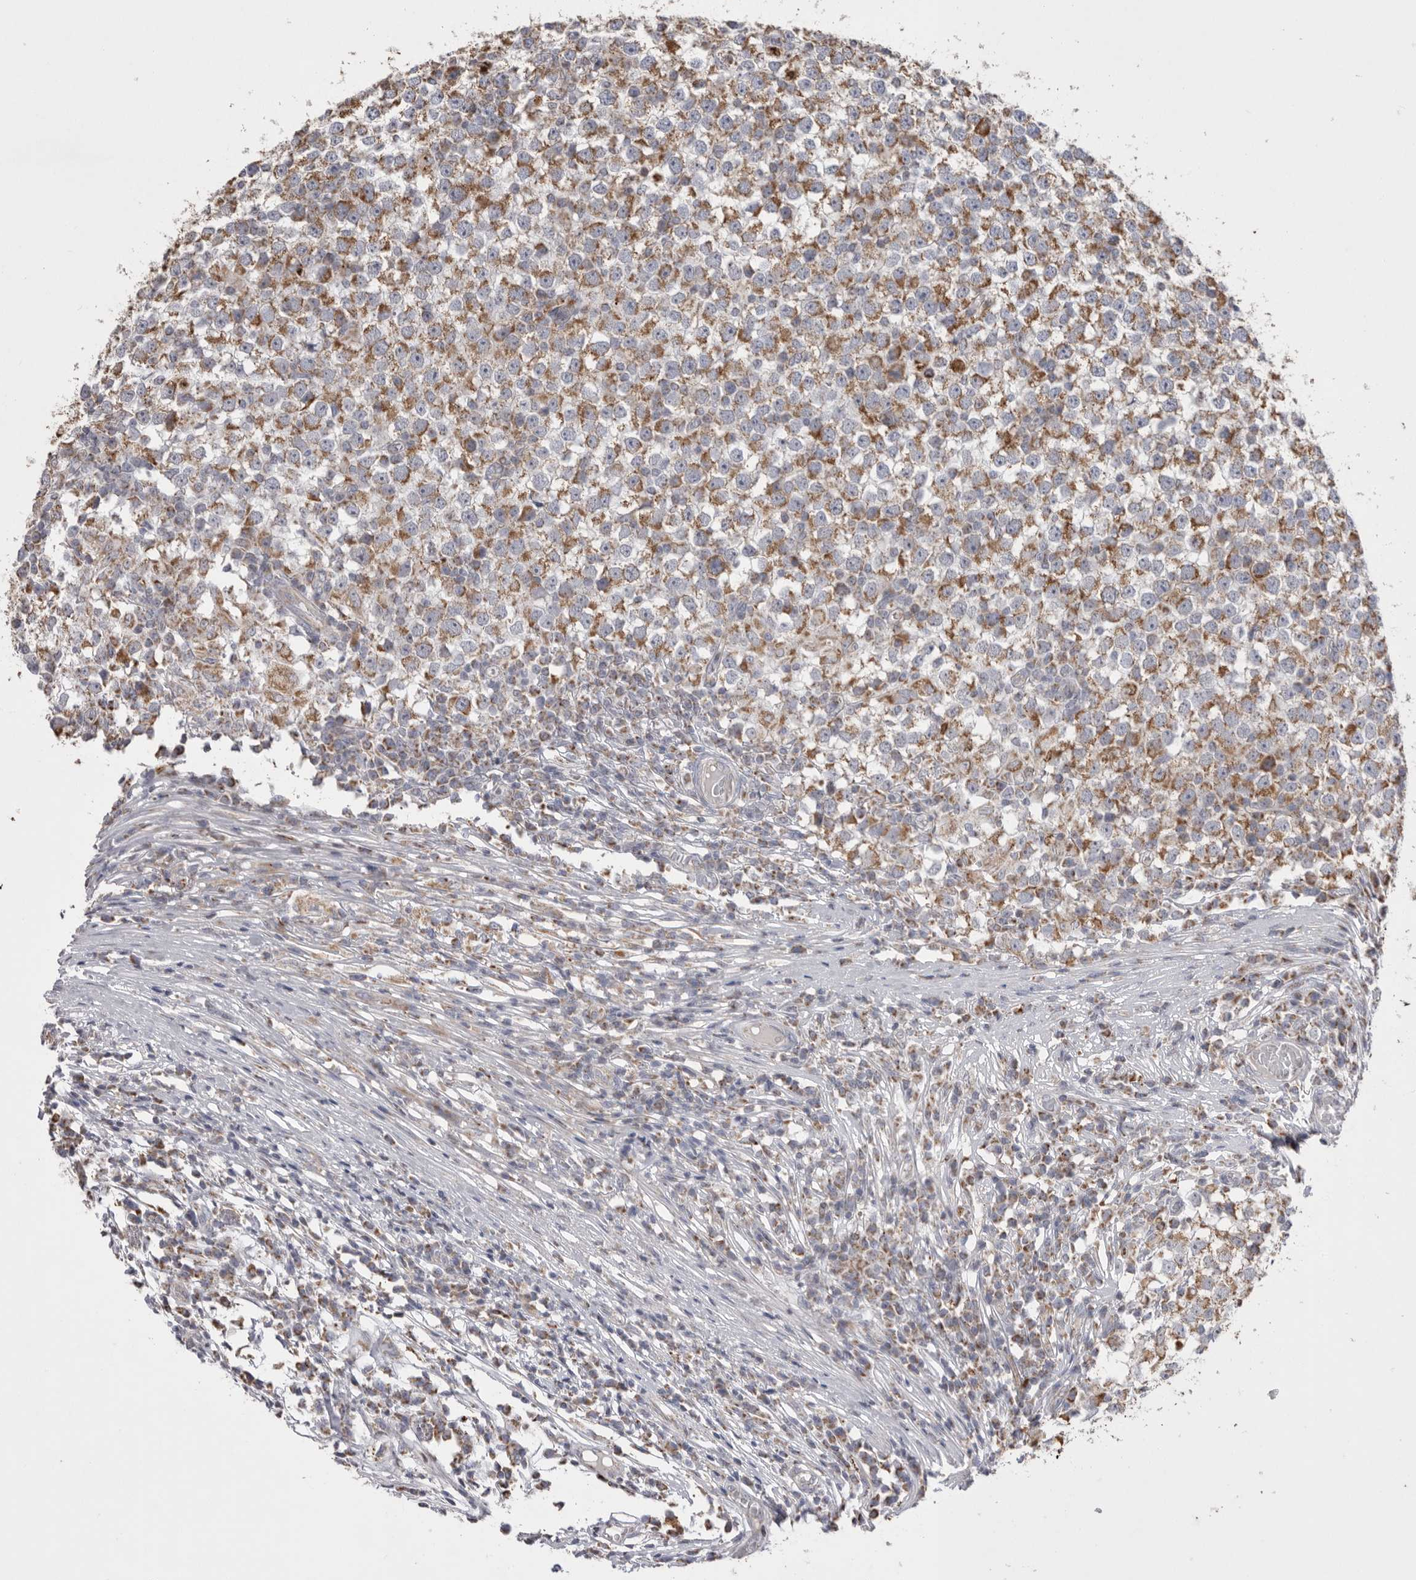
{"staining": {"intensity": "moderate", "quantity": ">75%", "location": "cytoplasmic/membranous"}, "tissue": "testis cancer", "cell_type": "Tumor cells", "image_type": "cancer", "snomed": [{"axis": "morphology", "description": "Seminoma, NOS"}, {"axis": "topography", "description": "Testis"}], "caption": "The micrograph exhibits staining of seminoma (testis), revealing moderate cytoplasmic/membranous protein expression (brown color) within tumor cells. Using DAB (brown) and hematoxylin (blue) stains, captured at high magnification using brightfield microscopy.", "gene": "VDAC3", "patient": {"sex": "male", "age": 65}}